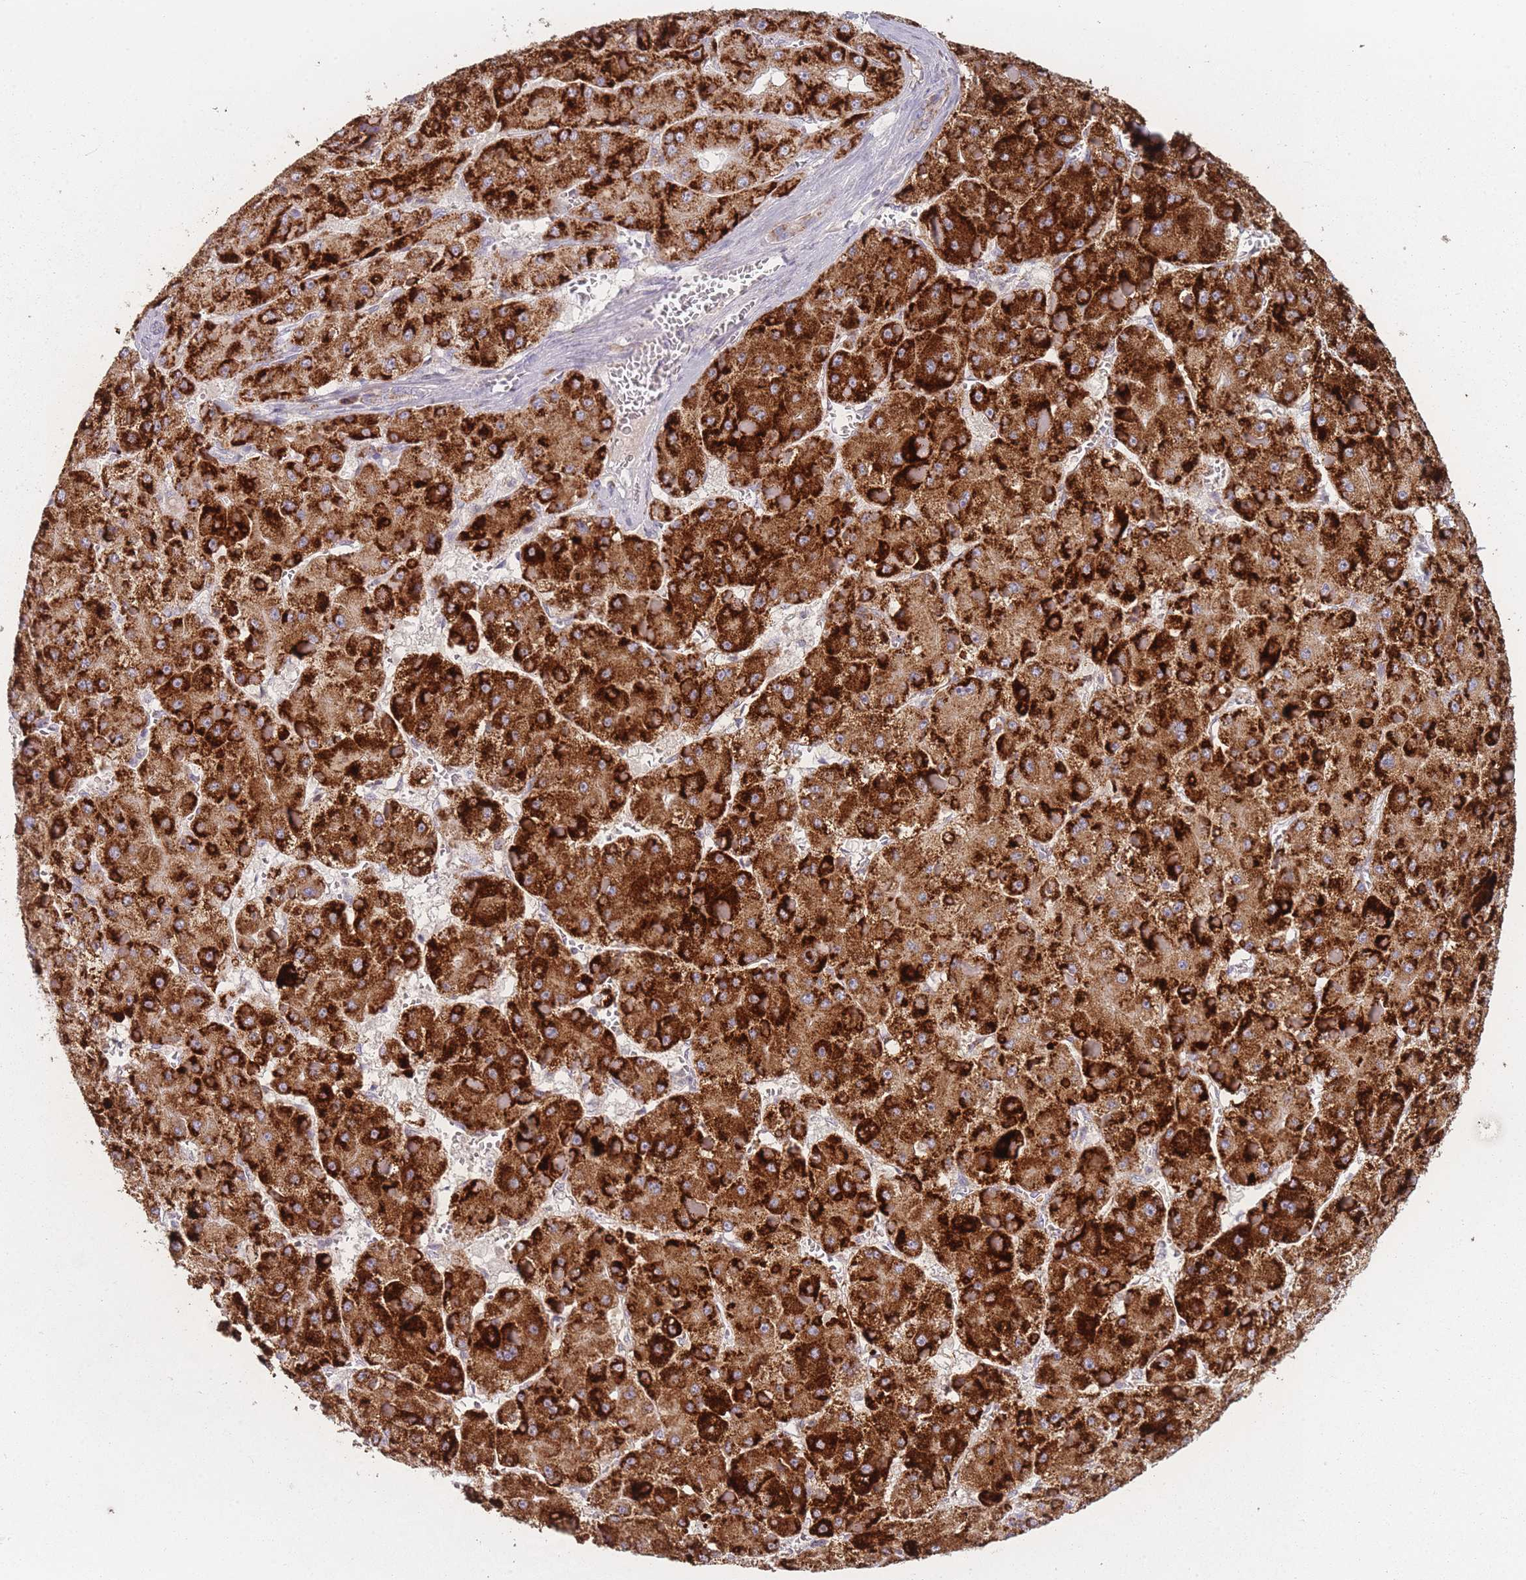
{"staining": {"intensity": "strong", "quantity": ">75%", "location": "cytoplasmic/membranous"}, "tissue": "liver cancer", "cell_type": "Tumor cells", "image_type": "cancer", "snomed": [{"axis": "morphology", "description": "Carcinoma, Hepatocellular, NOS"}, {"axis": "topography", "description": "Liver"}], "caption": "Human liver cancer stained with a protein marker exhibits strong staining in tumor cells.", "gene": "PEX11B", "patient": {"sex": "female", "age": 73}}